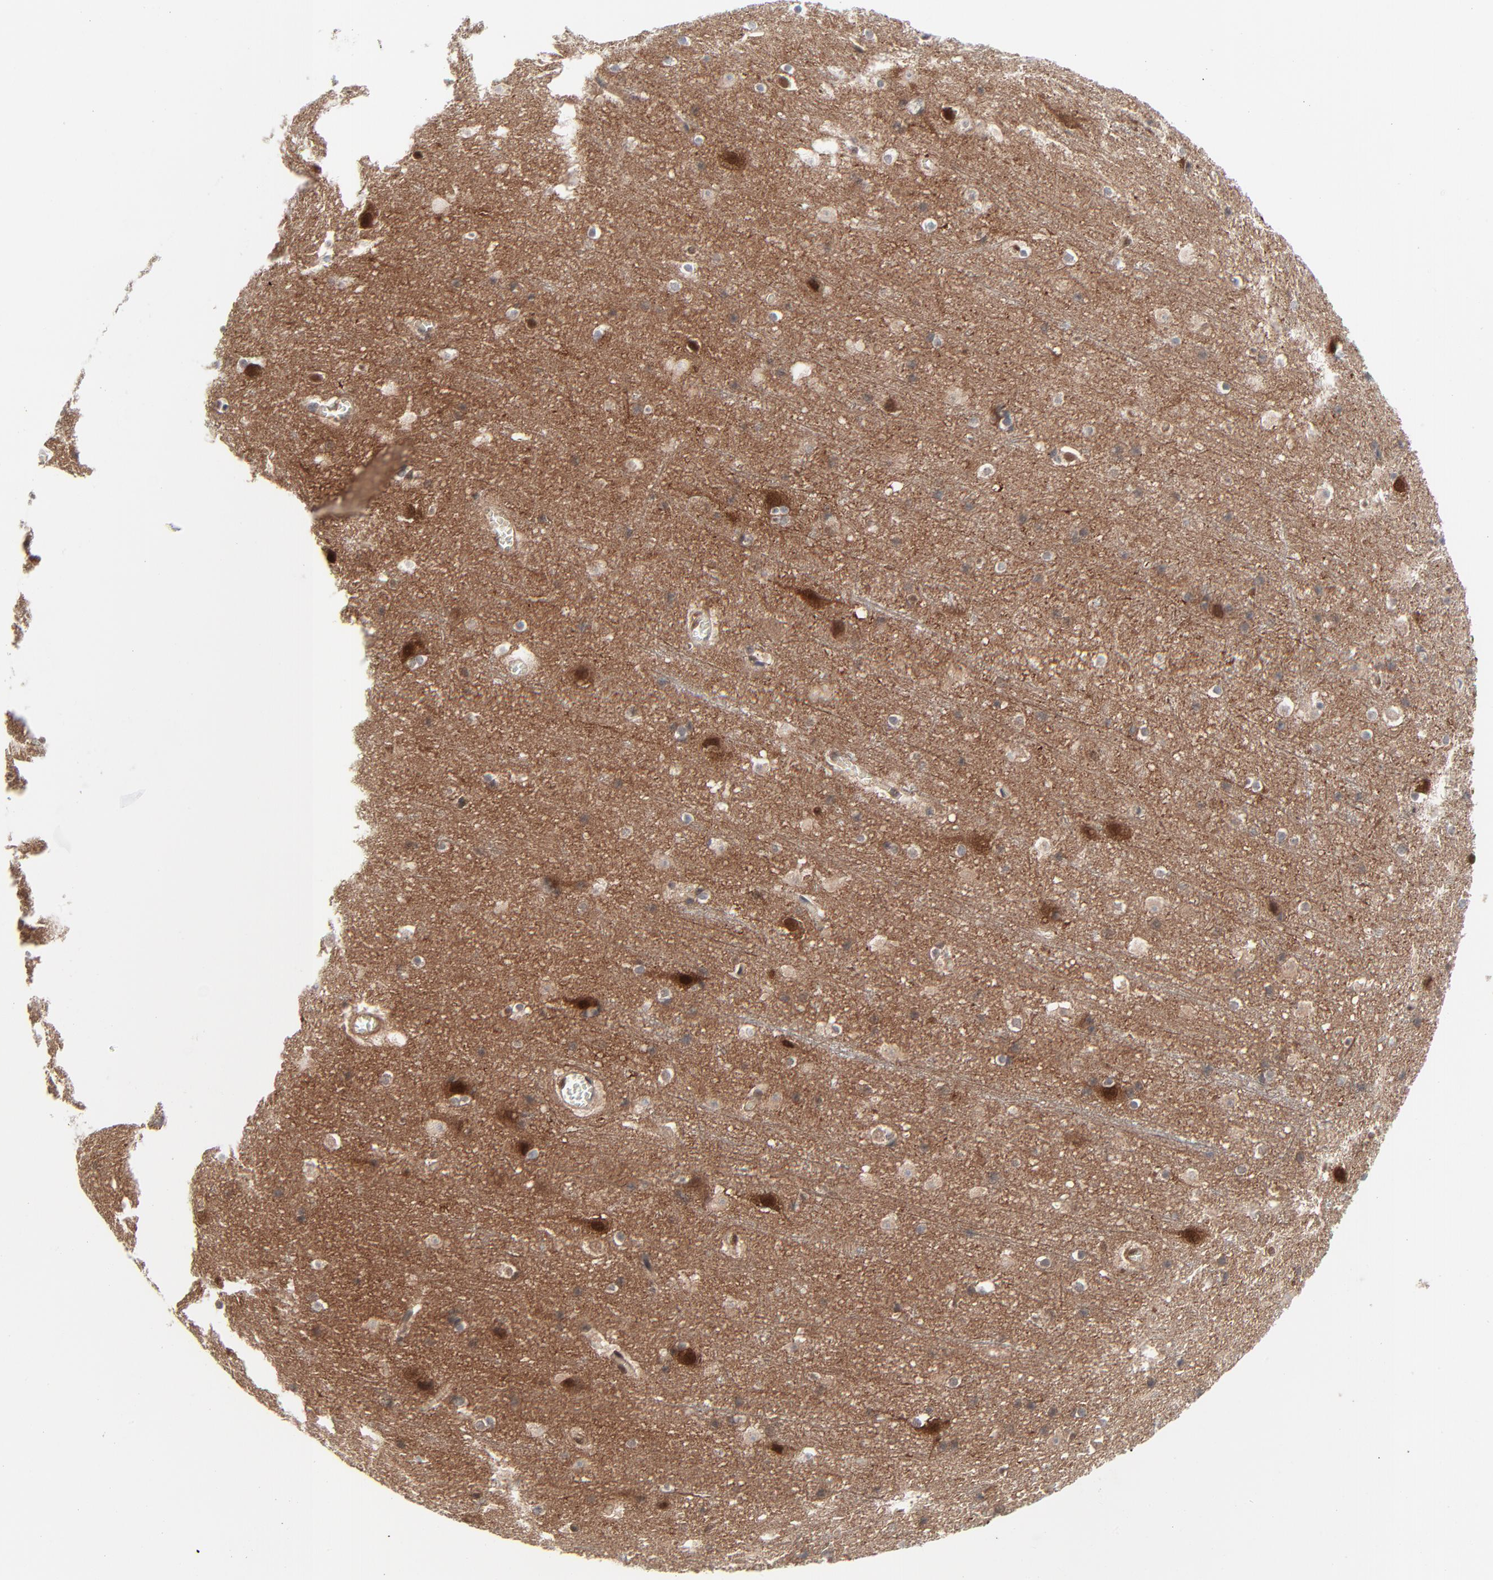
{"staining": {"intensity": "weak", "quantity": "25%-75%", "location": "cytoplasmic/membranous,nuclear"}, "tissue": "cerebral cortex", "cell_type": "Endothelial cells", "image_type": "normal", "snomed": [{"axis": "morphology", "description": "Normal tissue, NOS"}, {"axis": "topography", "description": "Cerebral cortex"}], "caption": "Immunohistochemical staining of unremarkable human cerebral cortex displays 25%-75% levels of weak cytoplasmic/membranous,nuclear protein expression in about 25%-75% of endothelial cells.", "gene": "AKT1", "patient": {"sex": "male", "age": 45}}